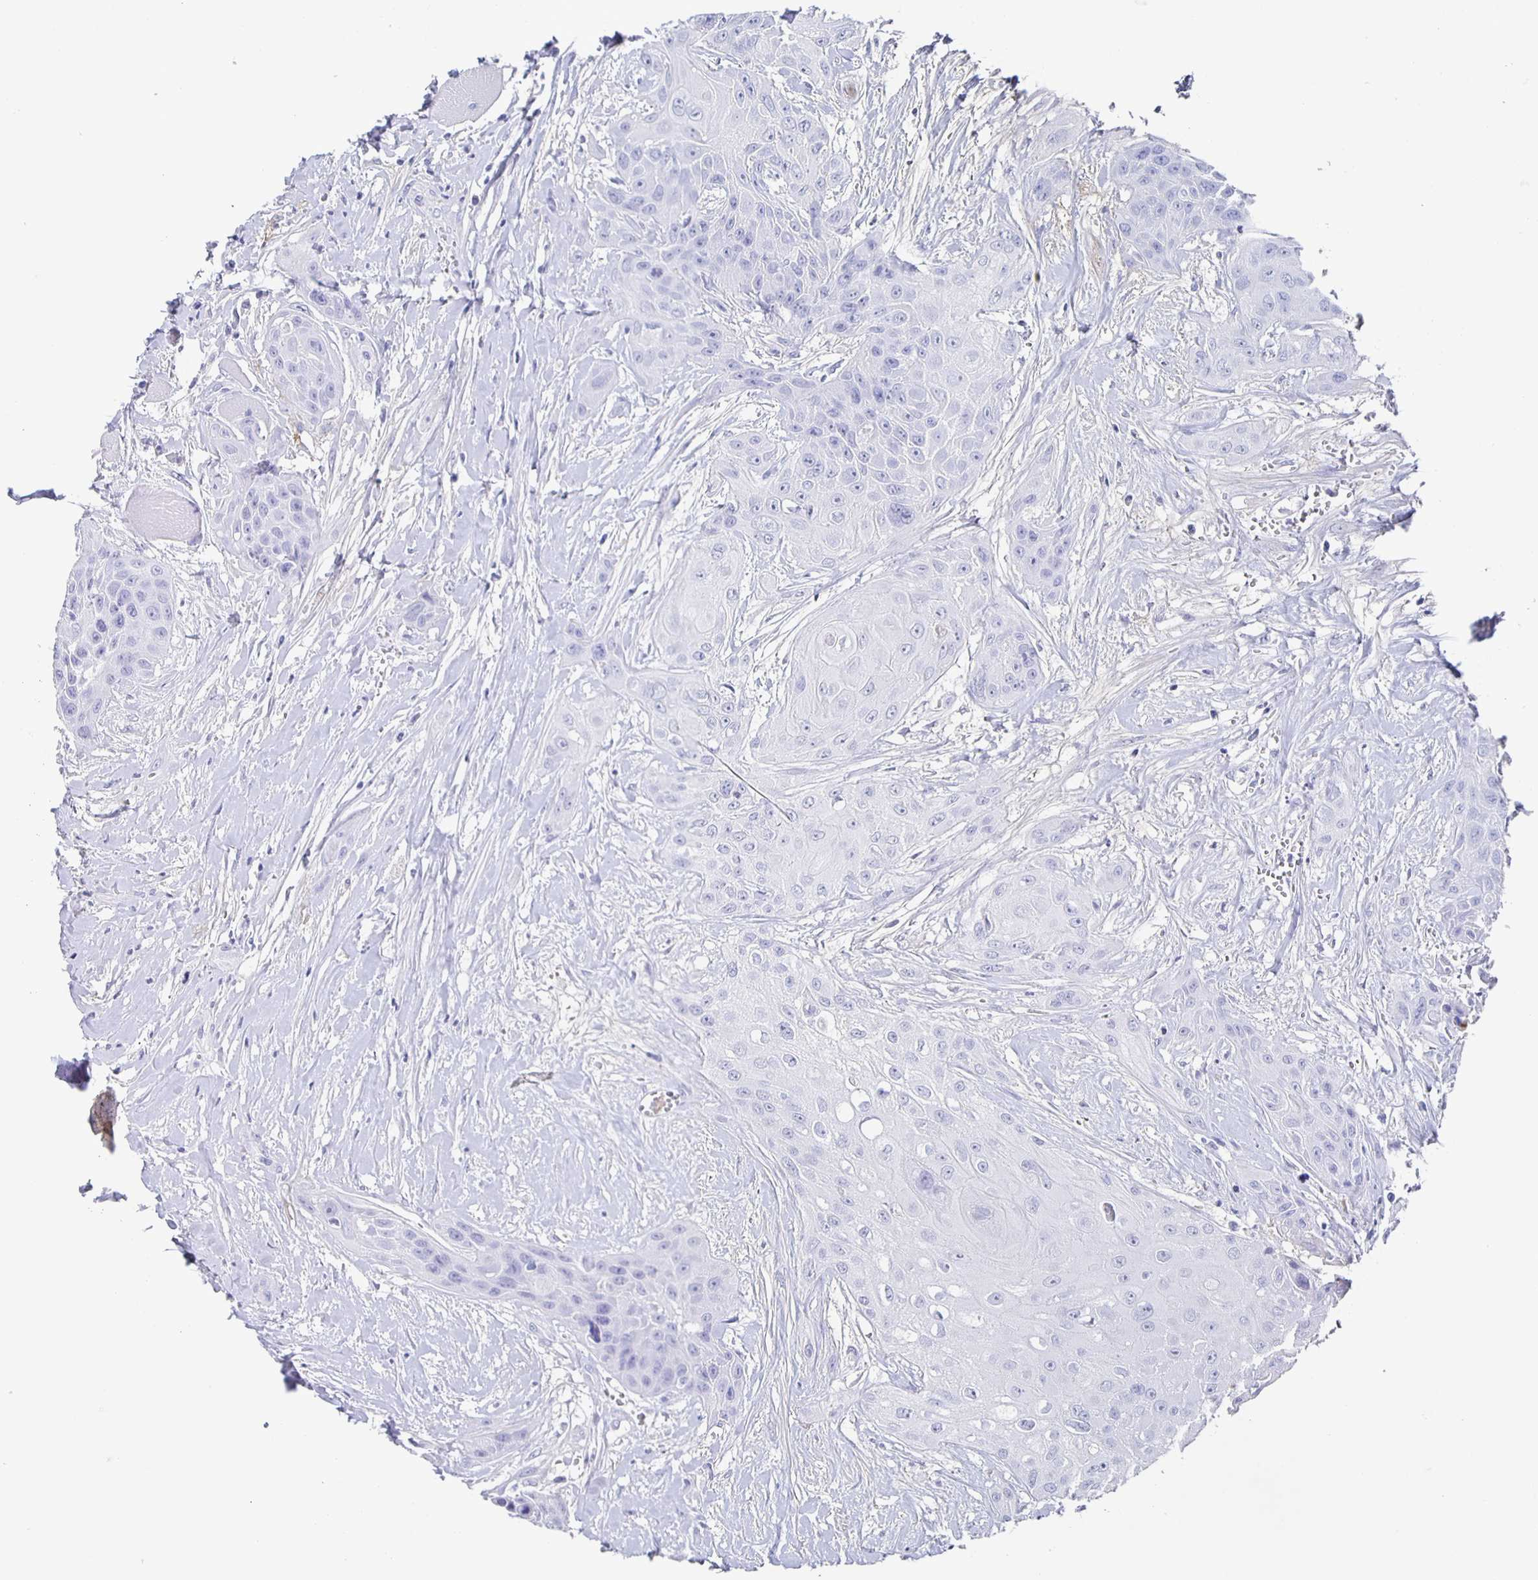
{"staining": {"intensity": "negative", "quantity": "none", "location": "none"}, "tissue": "head and neck cancer", "cell_type": "Tumor cells", "image_type": "cancer", "snomed": [{"axis": "morphology", "description": "Squamous cell carcinoma, NOS"}, {"axis": "topography", "description": "Head-Neck"}], "caption": "An IHC histopathology image of head and neck cancer (squamous cell carcinoma) is shown. There is no staining in tumor cells of head and neck cancer (squamous cell carcinoma).", "gene": "FGA", "patient": {"sex": "female", "age": 73}}